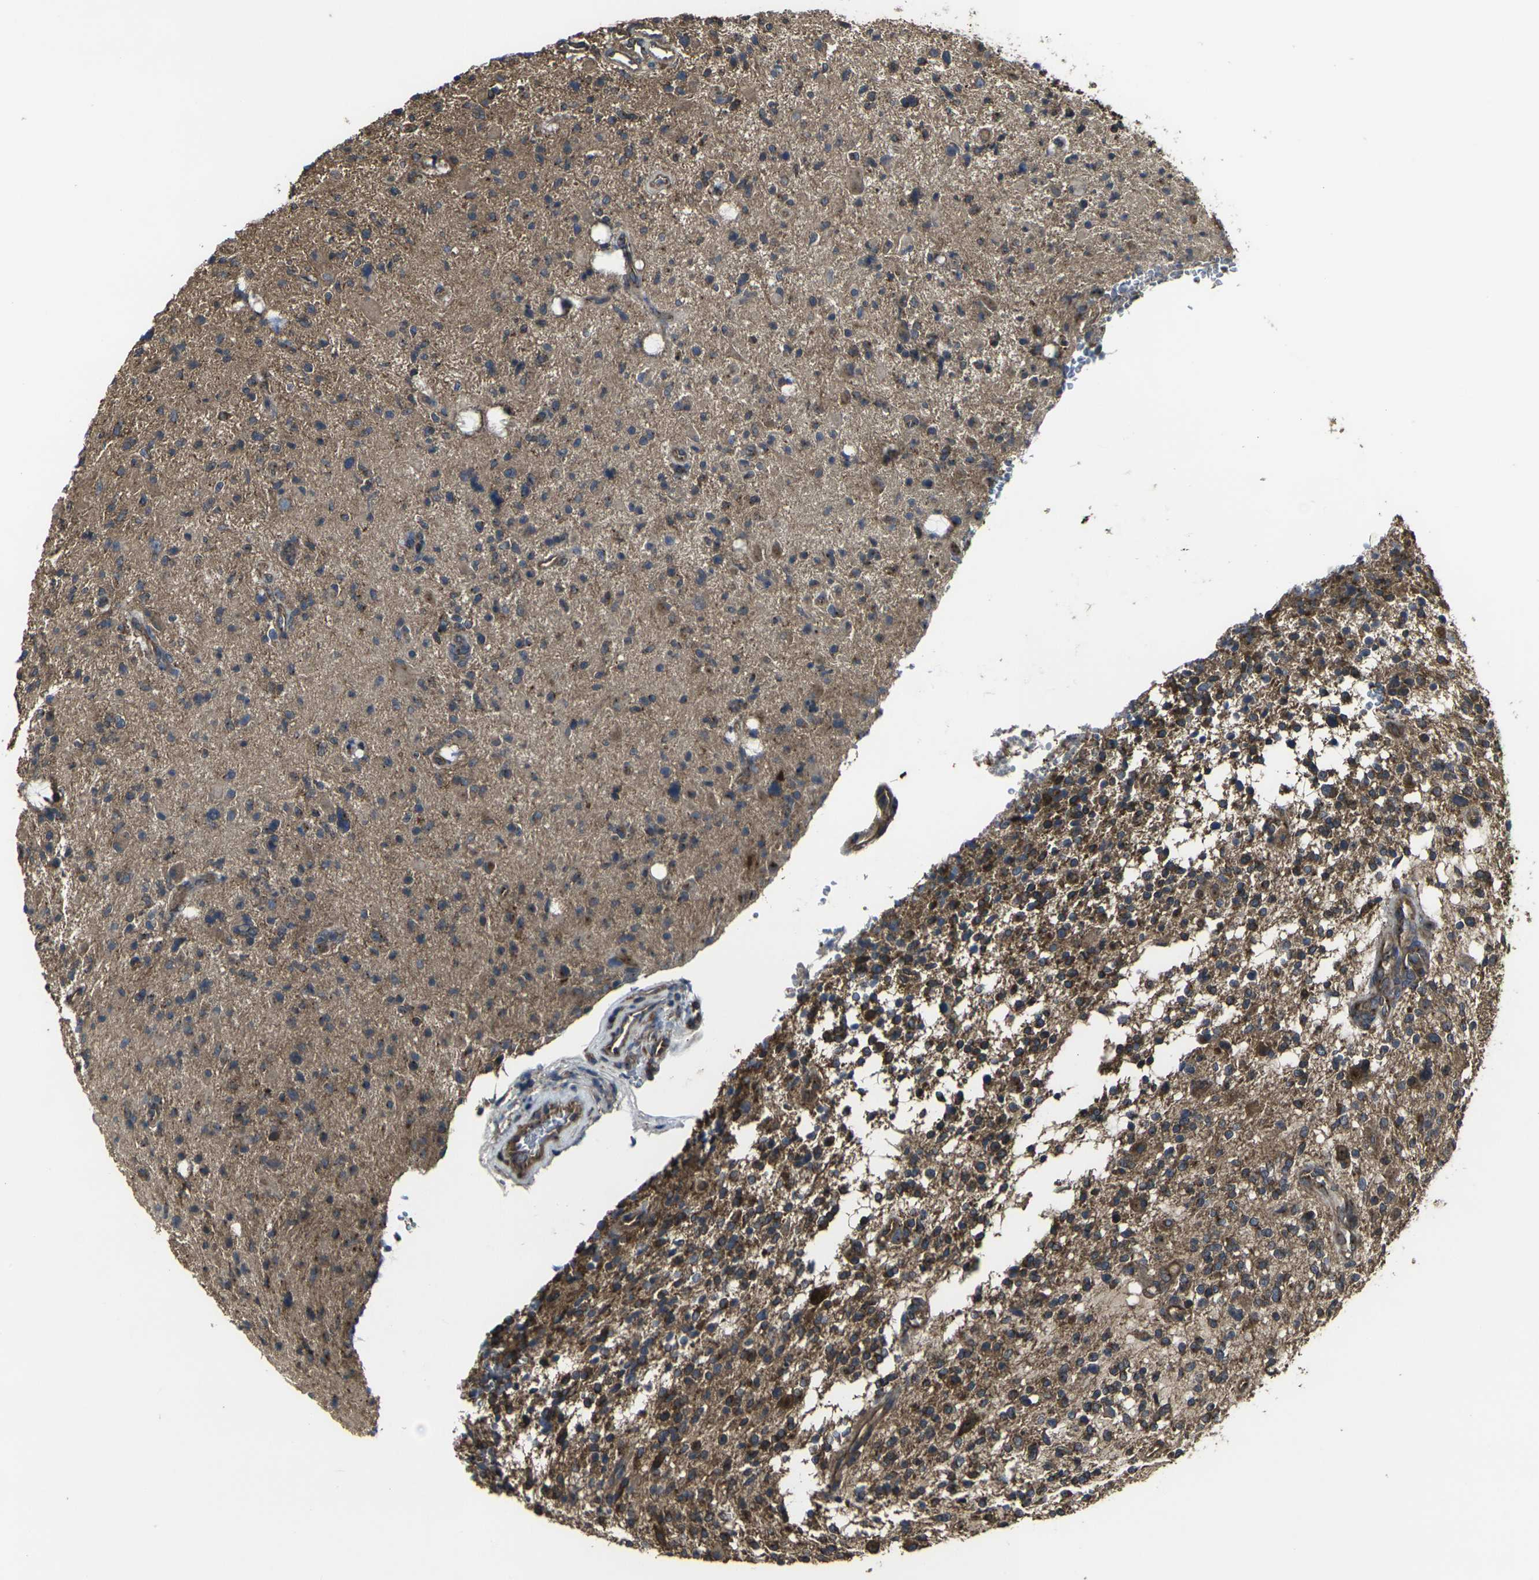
{"staining": {"intensity": "weak", "quantity": ">75%", "location": "cytoplasmic/membranous"}, "tissue": "glioma", "cell_type": "Tumor cells", "image_type": "cancer", "snomed": [{"axis": "morphology", "description": "Glioma, malignant, High grade"}, {"axis": "topography", "description": "Brain"}], "caption": "Human malignant glioma (high-grade) stained with a brown dye demonstrates weak cytoplasmic/membranous positive staining in about >75% of tumor cells.", "gene": "PRKACB", "patient": {"sex": "male", "age": 48}}